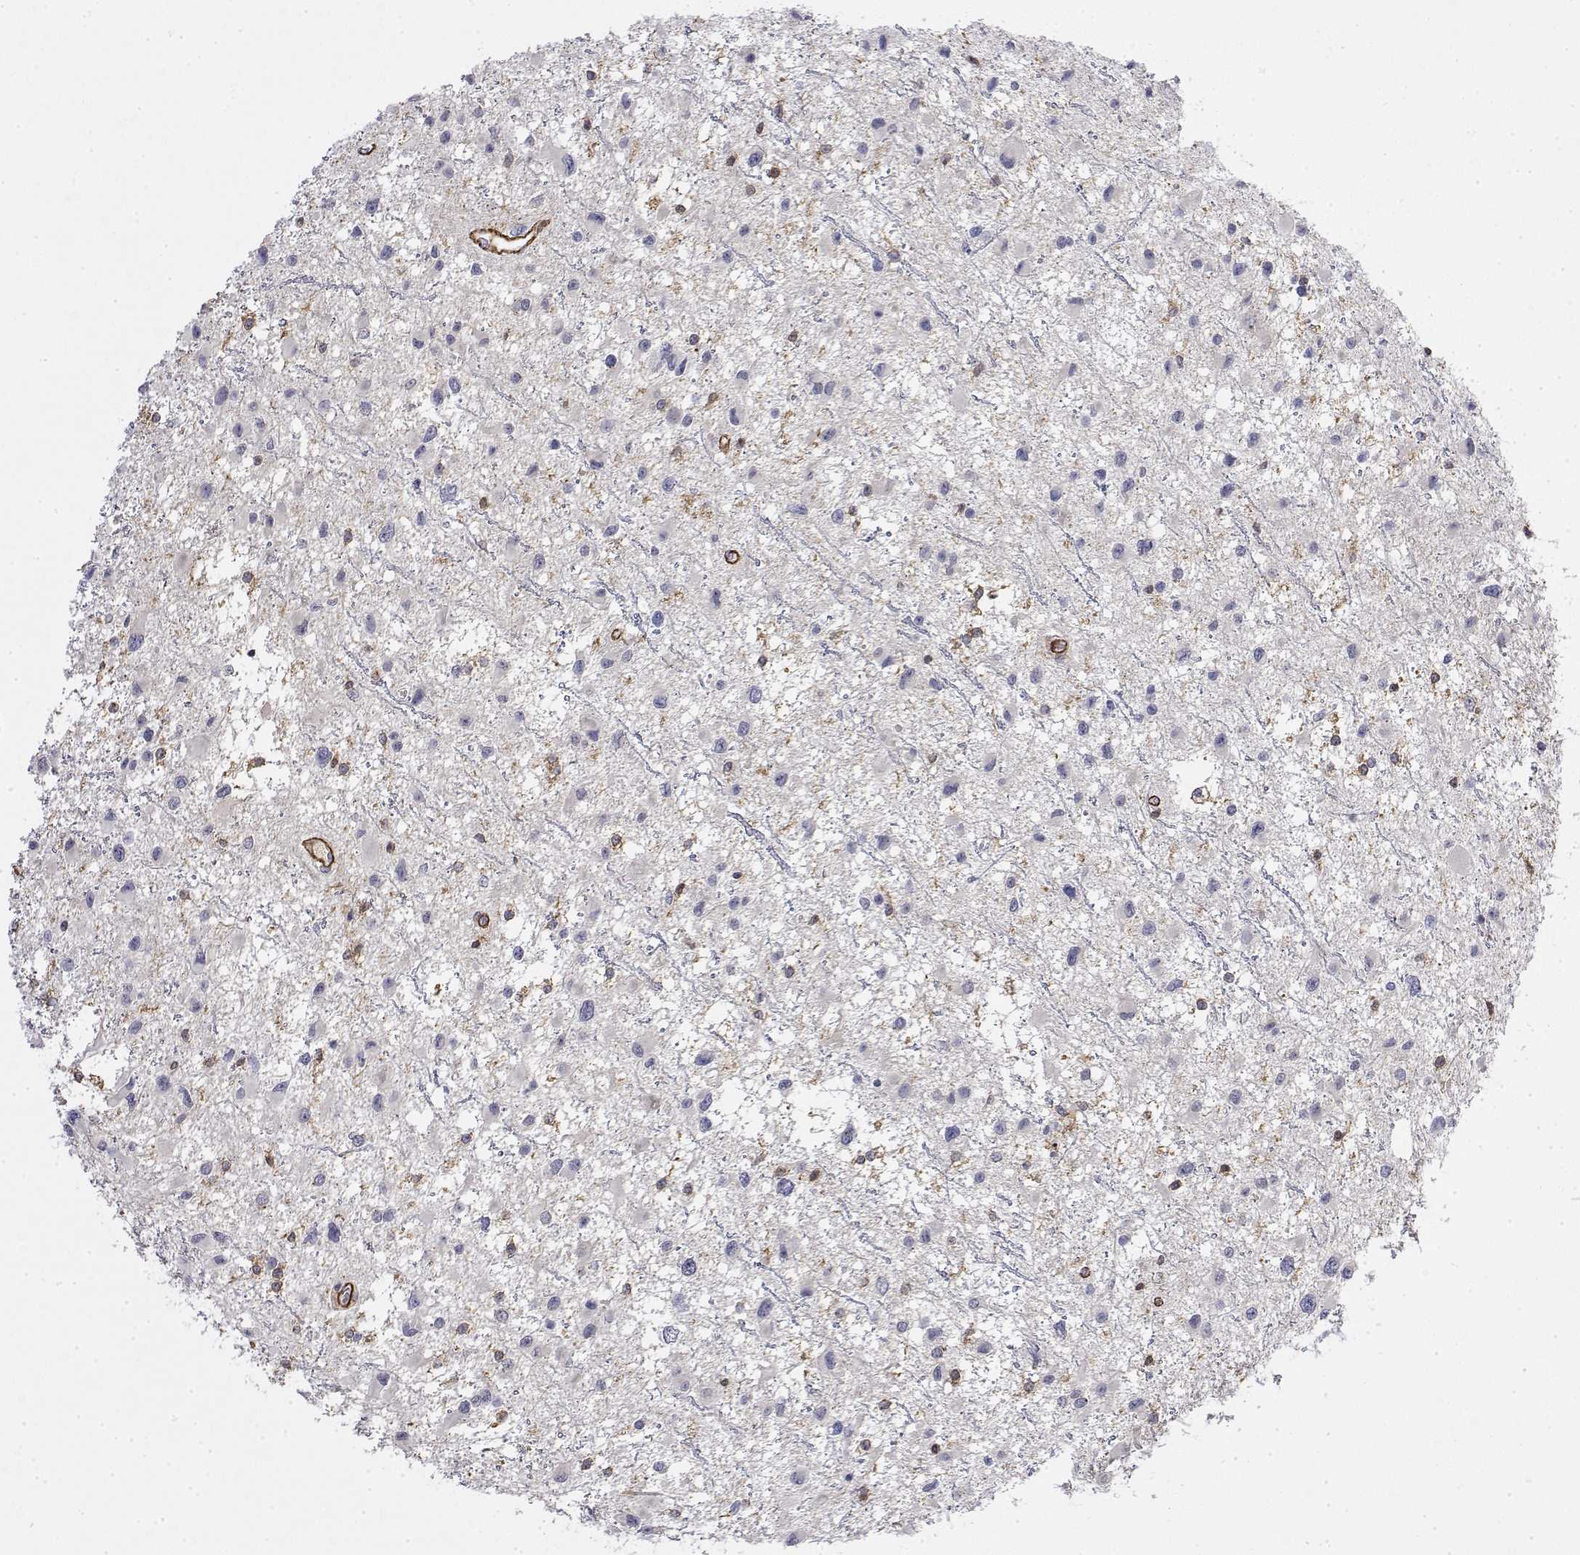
{"staining": {"intensity": "negative", "quantity": "none", "location": "none"}, "tissue": "glioma", "cell_type": "Tumor cells", "image_type": "cancer", "snomed": [{"axis": "morphology", "description": "Glioma, malignant, Low grade"}, {"axis": "topography", "description": "Brain"}], "caption": "Immunohistochemistry (IHC) image of neoplastic tissue: low-grade glioma (malignant) stained with DAB demonstrates no significant protein expression in tumor cells. The staining is performed using DAB (3,3'-diaminobenzidine) brown chromogen with nuclei counter-stained in using hematoxylin.", "gene": "SOWAHD", "patient": {"sex": "female", "age": 32}}